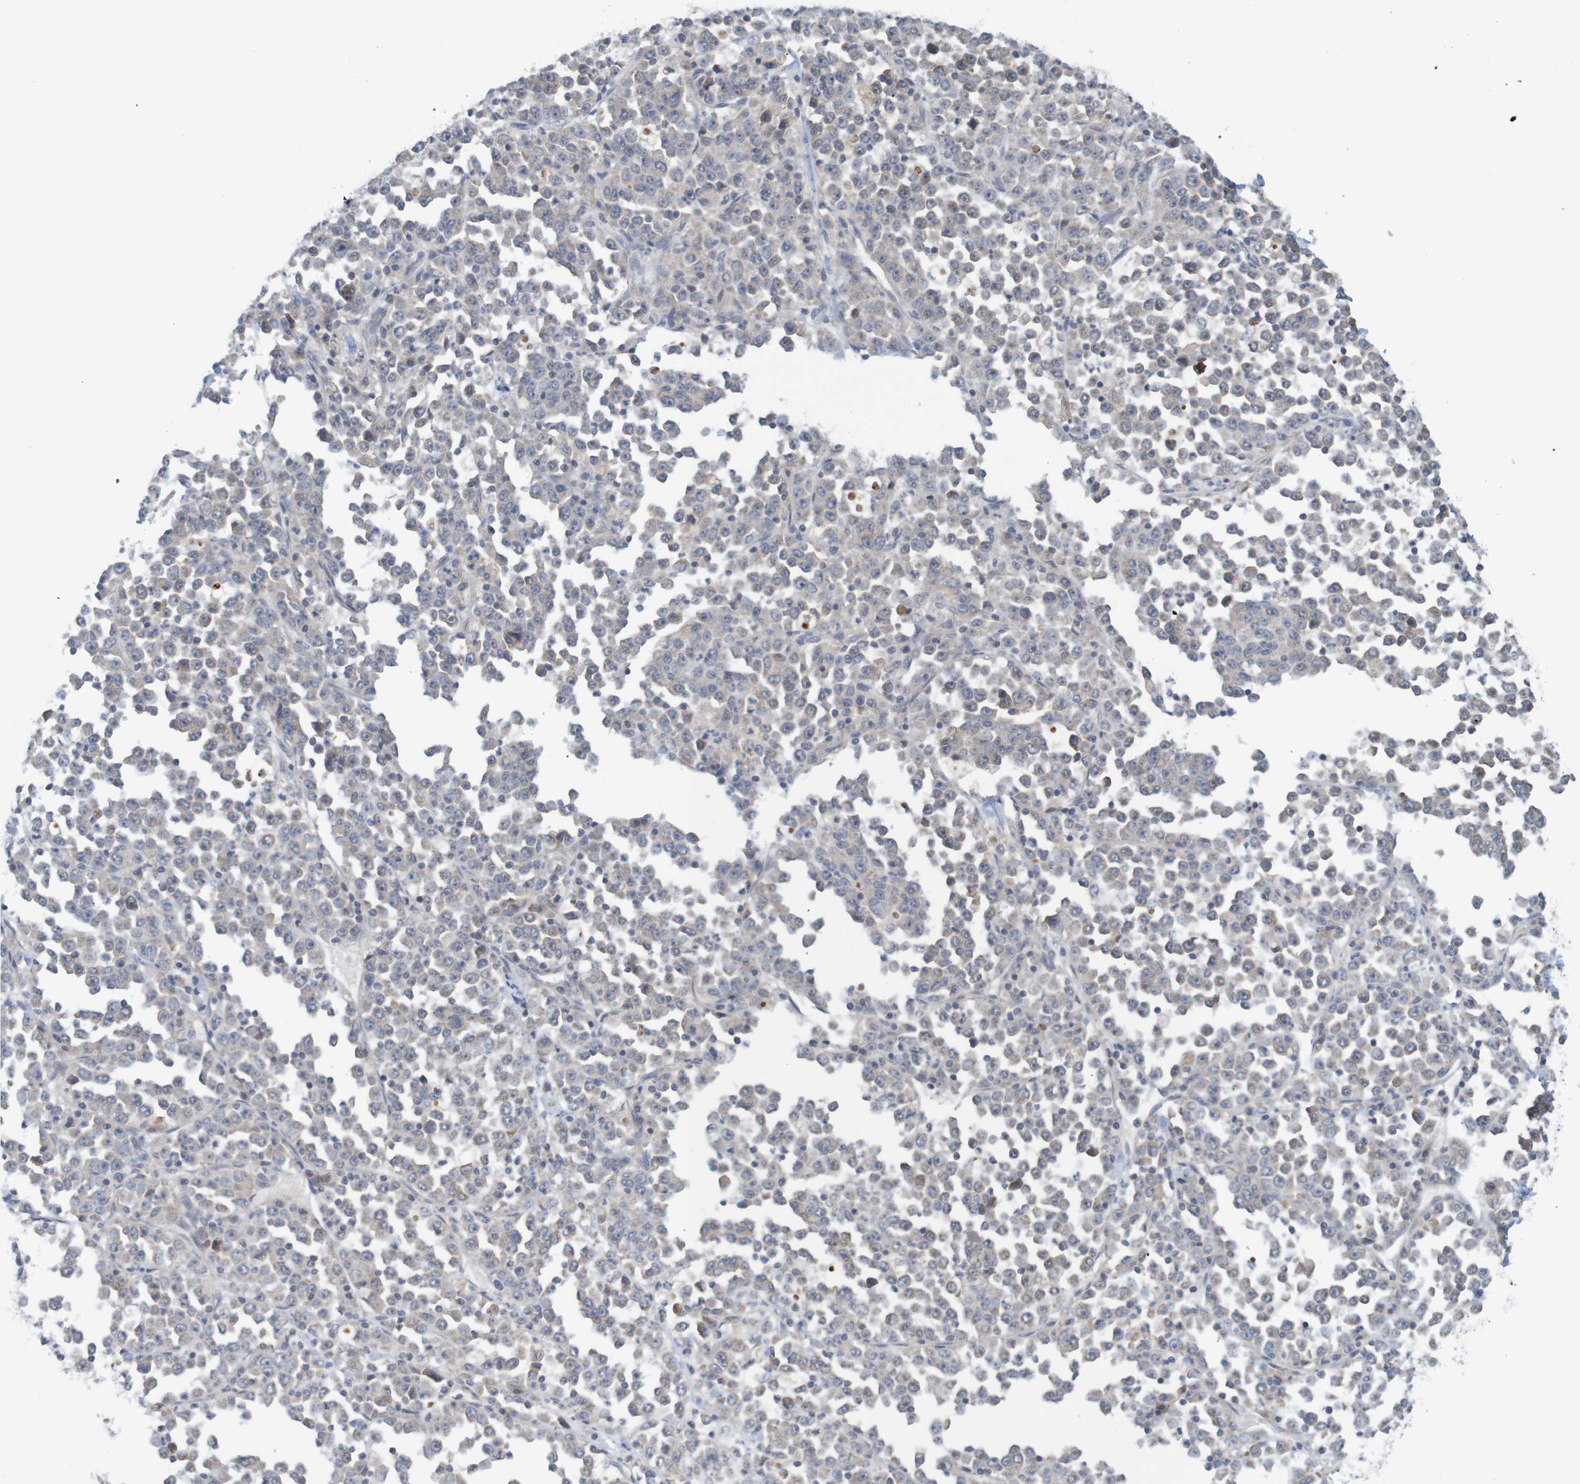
{"staining": {"intensity": "weak", "quantity": "25%-75%", "location": "cytoplasmic/membranous"}, "tissue": "stomach cancer", "cell_type": "Tumor cells", "image_type": "cancer", "snomed": [{"axis": "morphology", "description": "Normal tissue, NOS"}, {"axis": "morphology", "description": "Adenocarcinoma, NOS"}, {"axis": "topography", "description": "Stomach, upper"}, {"axis": "topography", "description": "Stomach"}], "caption": "Adenocarcinoma (stomach) was stained to show a protein in brown. There is low levels of weak cytoplasmic/membranous expression in about 25%-75% of tumor cells. (DAB = brown stain, brightfield microscopy at high magnification).", "gene": "ANKK1", "patient": {"sex": "male", "age": 59}}